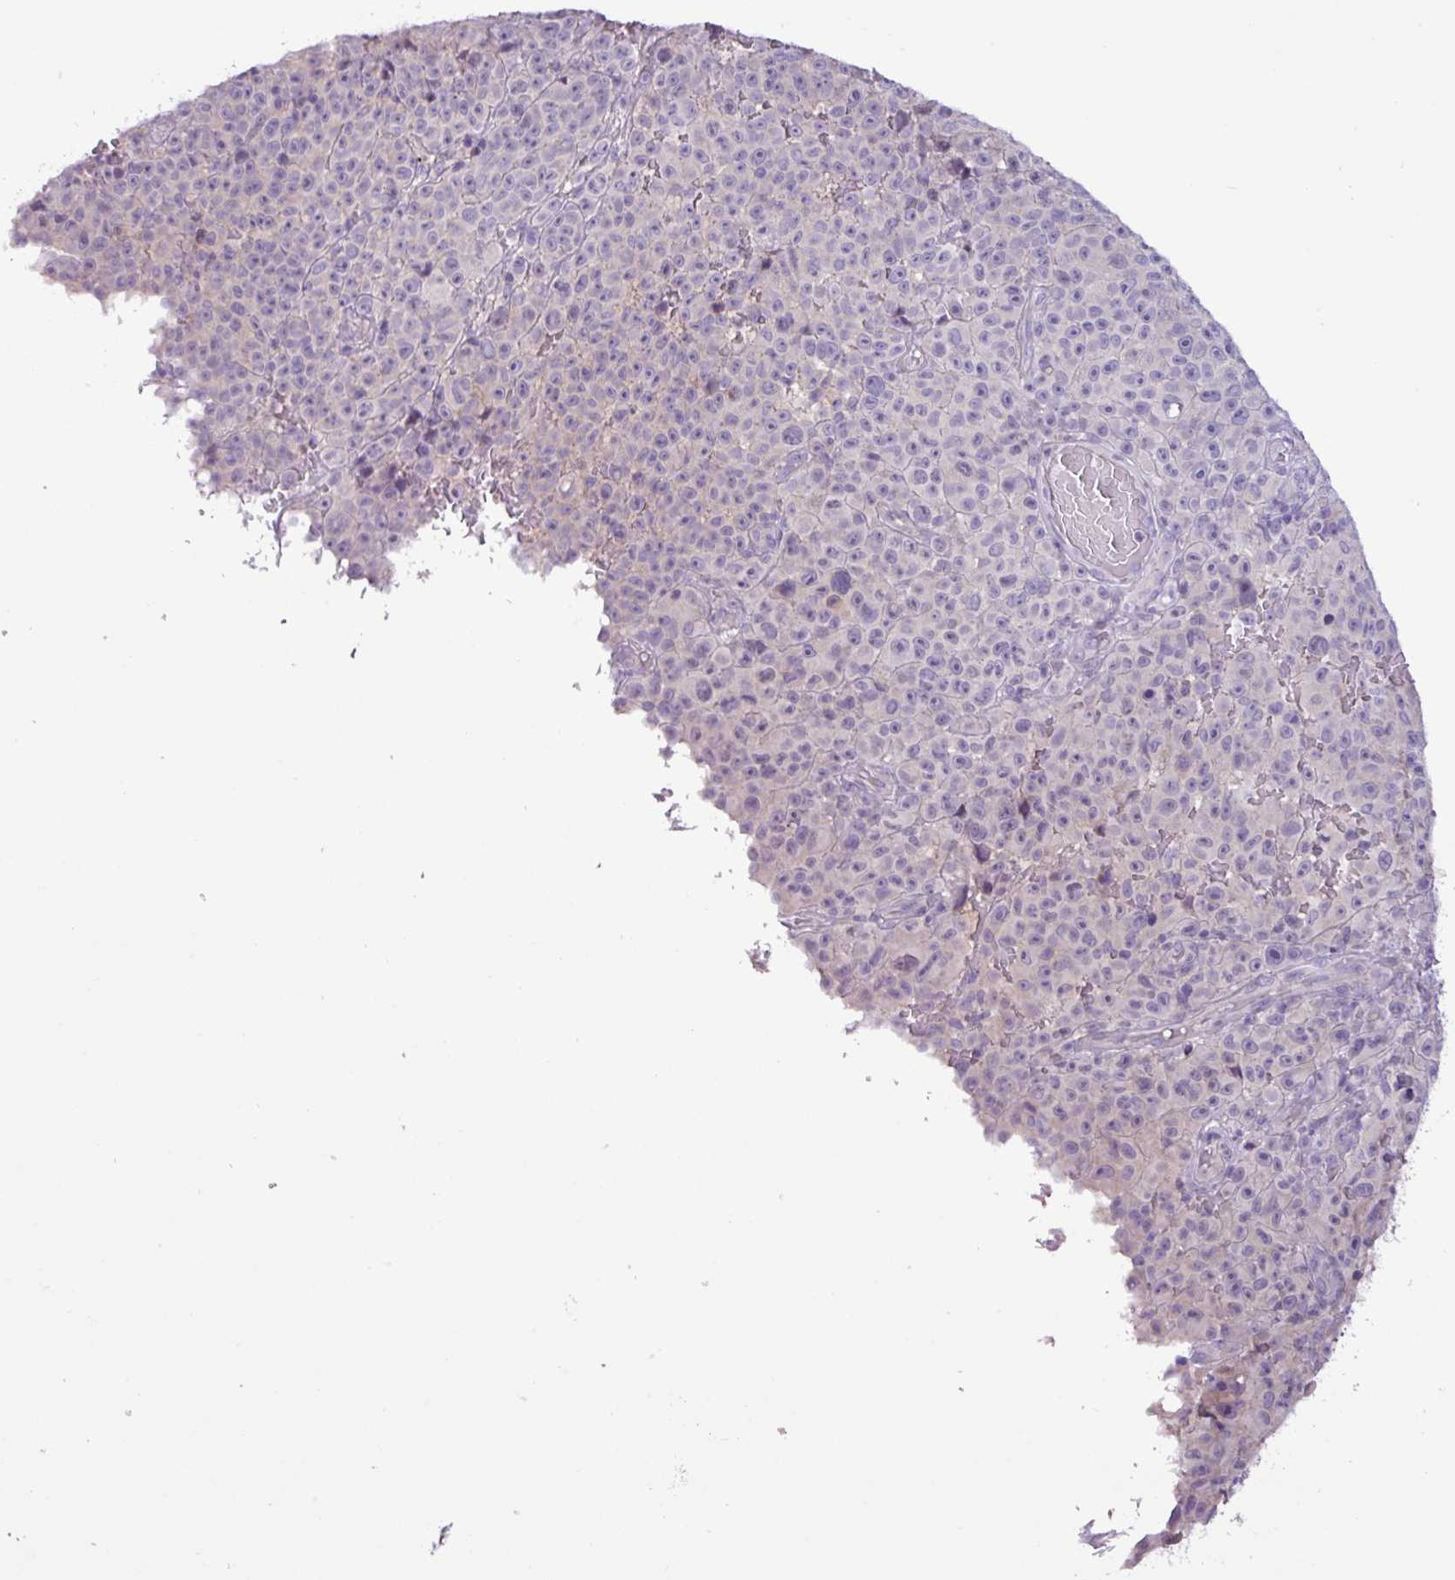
{"staining": {"intensity": "negative", "quantity": "none", "location": "none"}, "tissue": "melanoma", "cell_type": "Tumor cells", "image_type": "cancer", "snomed": [{"axis": "morphology", "description": "Malignant melanoma, NOS"}, {"axis": "topography", "description": "Skin"}], "caption": "Immunohistochemistry (IHC) of melanoma exhibits no positivity in tumor cells. (DAB (3,3'-diaminobenzidine) IHC, high magnification).", "gene": "PNLDC1", "patient": {"sex": "female", "age": 82}}